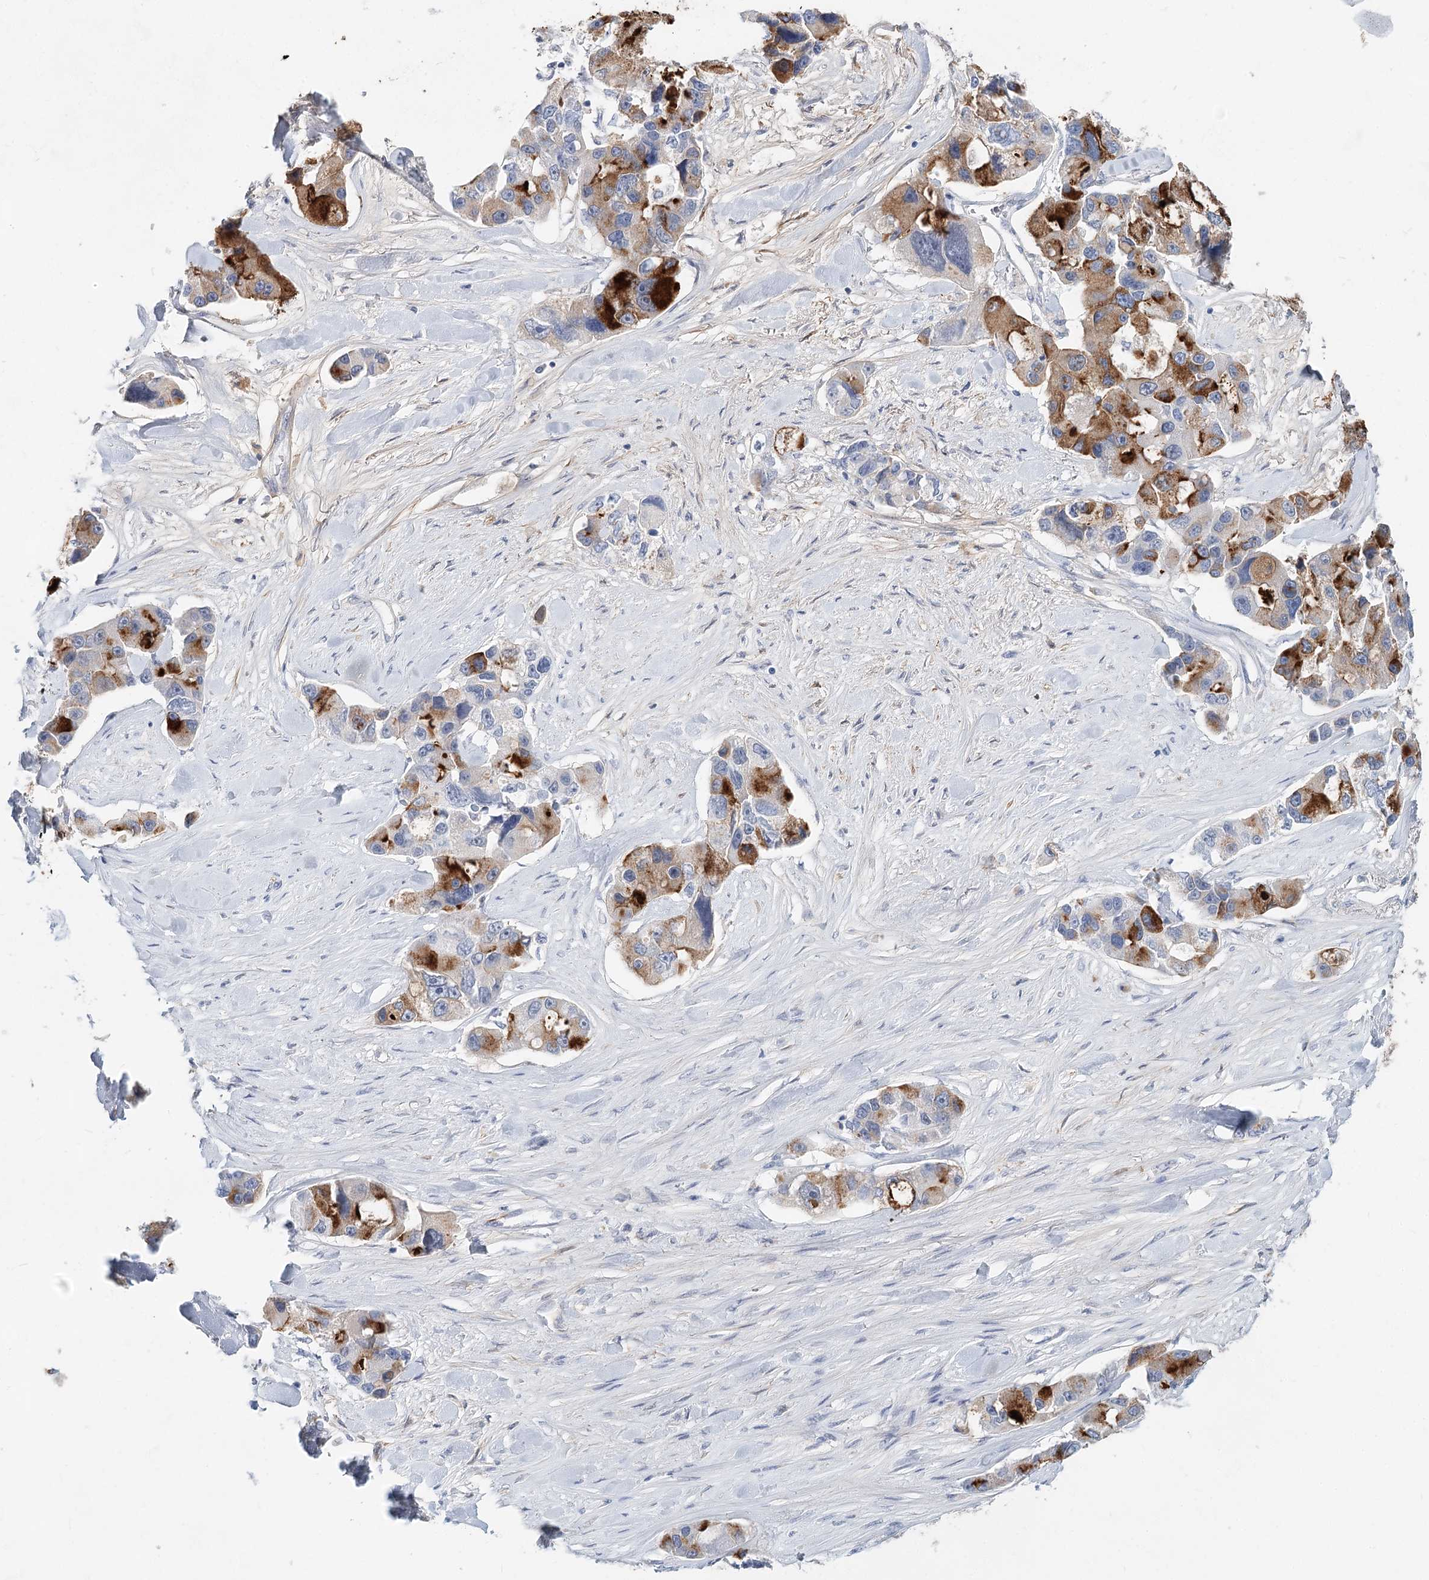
{"staining": {"intensity": "moderate", "quantity": "25%-75%", "location": "cytoplasmic/membranous"}, "tissue": "lung cancer", "cell_type": "Tumor cells", "image_type": "cancer", "snomed": [{"axis": "morphology", "description": "Adenocarcinoma, NOS"}, {"axis": "topography", "description": "Lung"}], "caption": "Immunohistochemical staining of human lung adenocarcinoma exhibits medium levels of moderate cytoplasmic/membranous staining in approximately 25%-75% of tumor cells.", "gene": "TASOR2", "patient": {"sex": "female", "age": 54}}